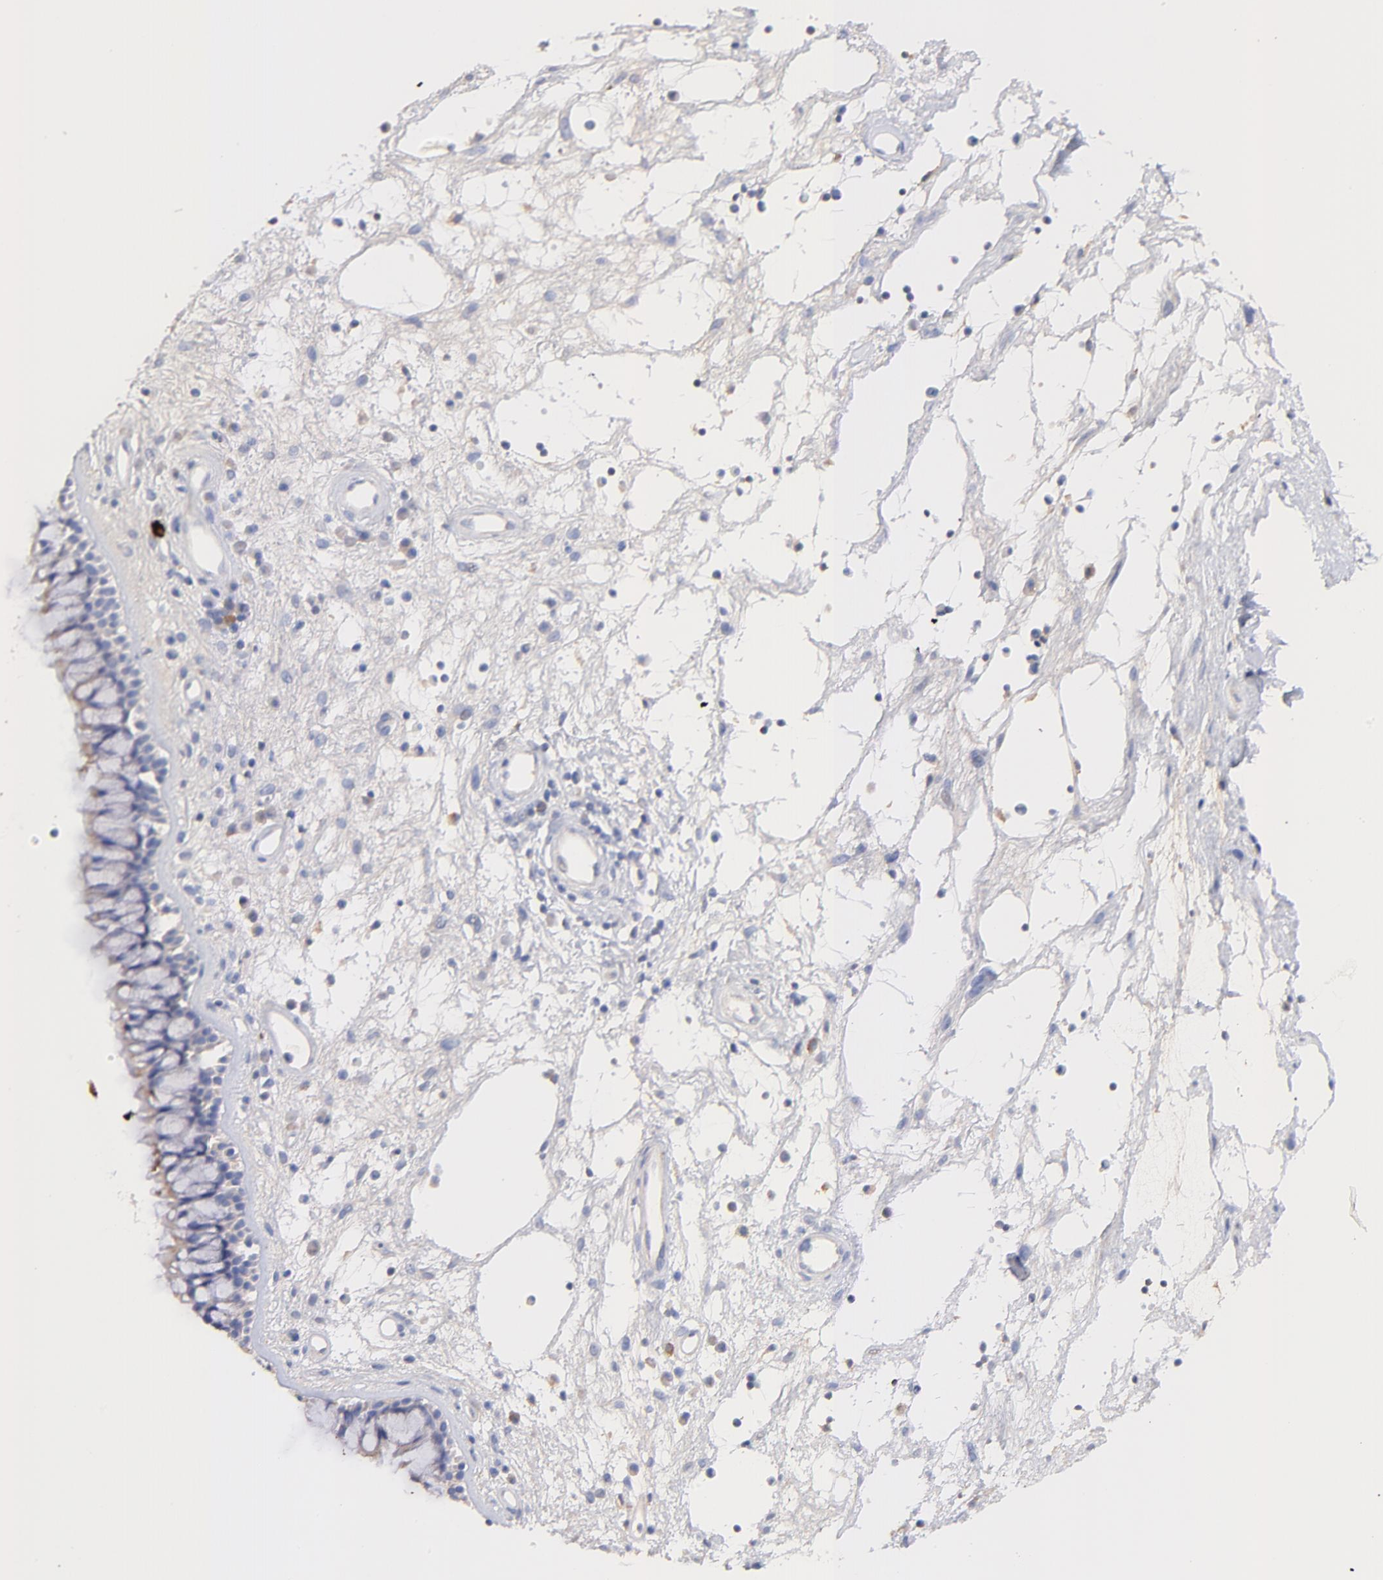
{"staining": {"intensity": "weak", "quantity": ">75%", "location": "cytoplasmic/membranous"}, "tissue": "nasopharynx", "cell_type": "Respiratory epithelial cells", "image_type": "normal", "snomed": [{"axis": "morphology", "description": "Normal tissue, NOS"}, {"axis": "morphology", "description": "Inflammation, NOS"}, {"axis": "topography", "description": "Nasopharynx"}], "caption": "Immunohistochemical staining of normal human nasopharynx shows low levels of weak cytoplasmic/membranous expression in approximately >75% of respiratory epithelial cells. Nuclei are stained in blue.", "gene": "IGLV7", "patient": {"sex": "male", "age": 48}}